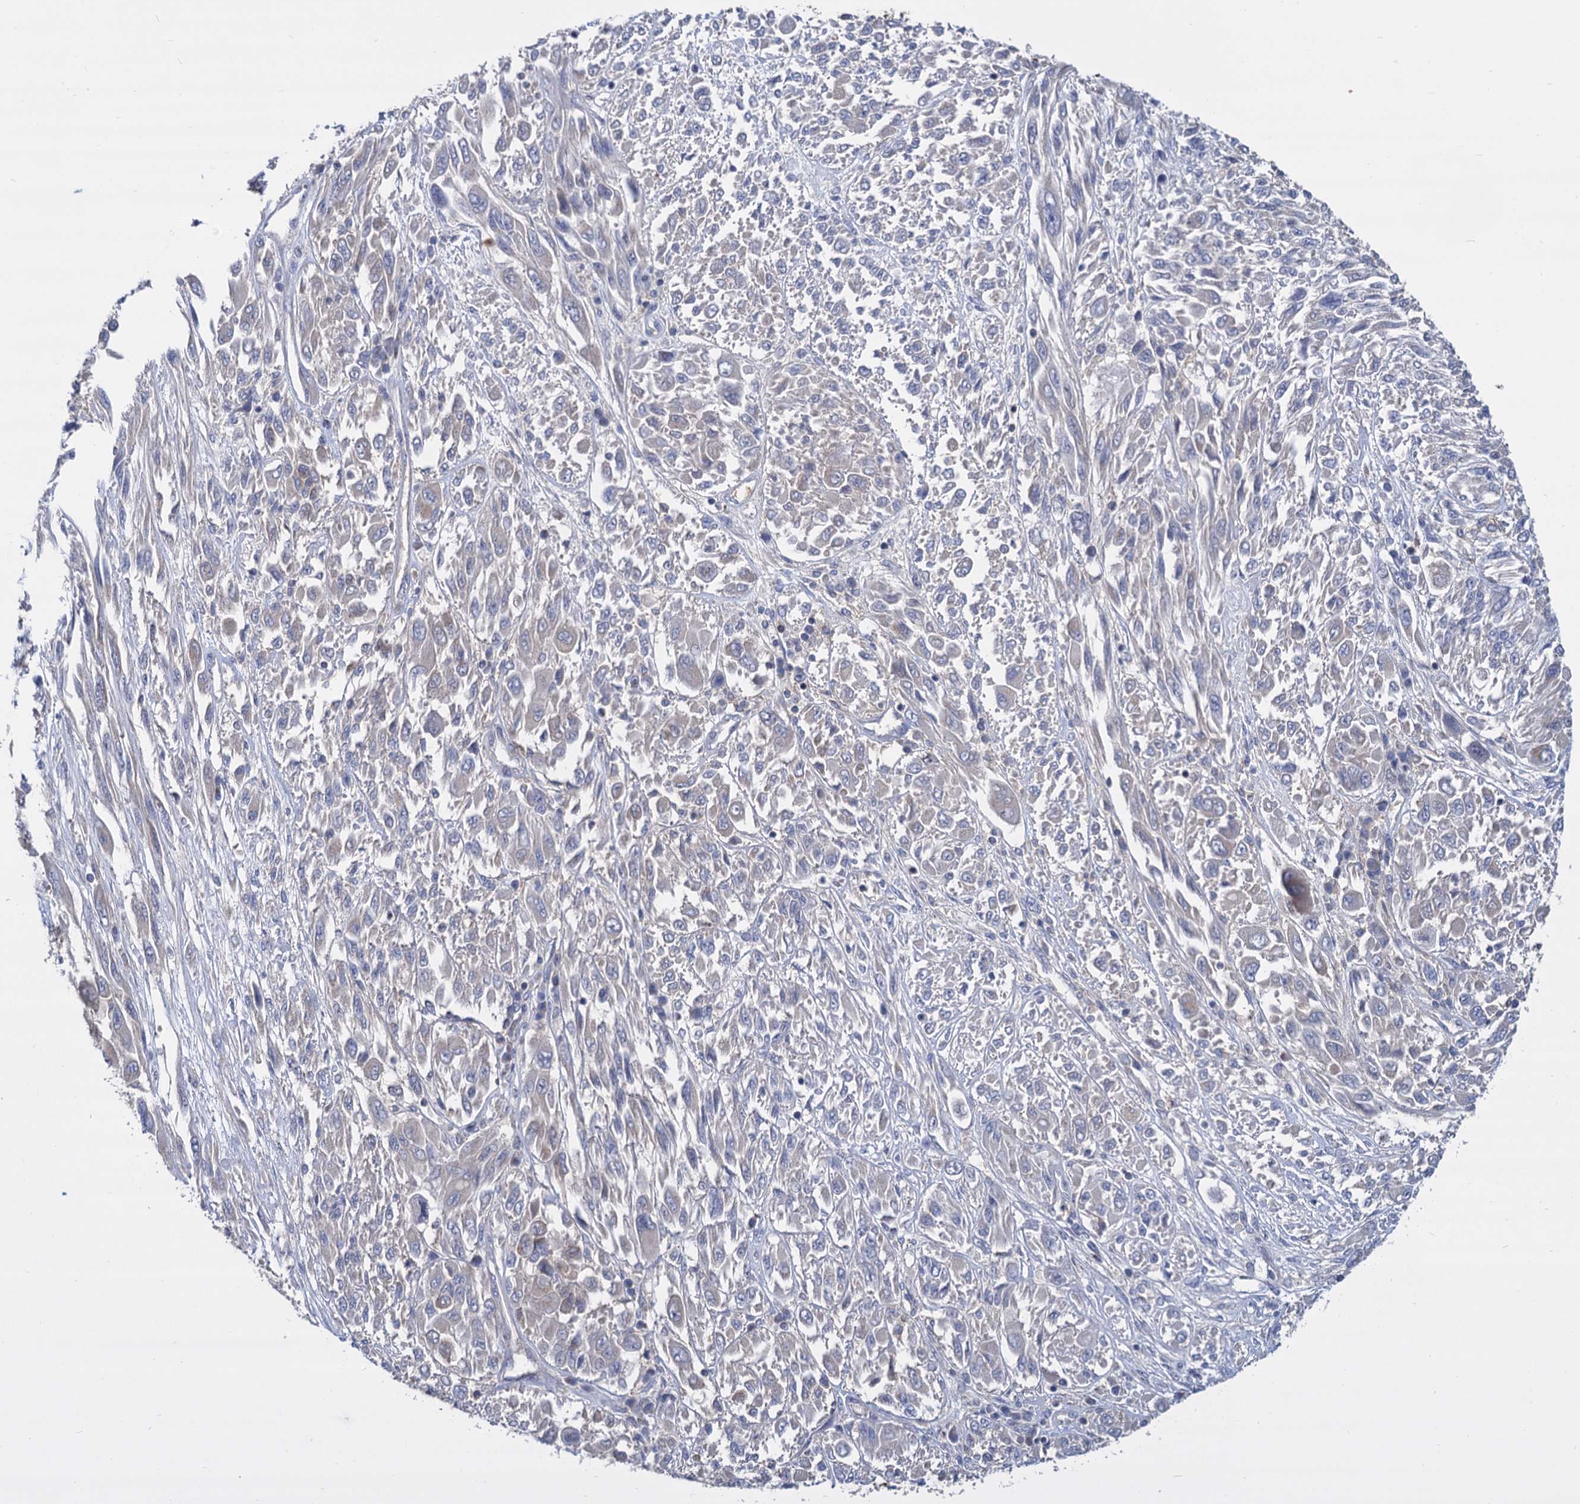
{"staining": {"intensity": "negative", "quantity": "none", "location": "none"}, "tissue": "melanoma", "cell_type": "Tumor cells", "image_type": "cancer", "snomed": [{"axis": "morphology", "description": "Malignant melanoma, NOS"}, {"axis": "topography", "description": "Skin"}], "caption": "A micrograph of malignant melanoma stained for a protein shows no brown staining in tumor cells.", "gene": "GCLC", "patient": {"sex": "female", "age": 91}}